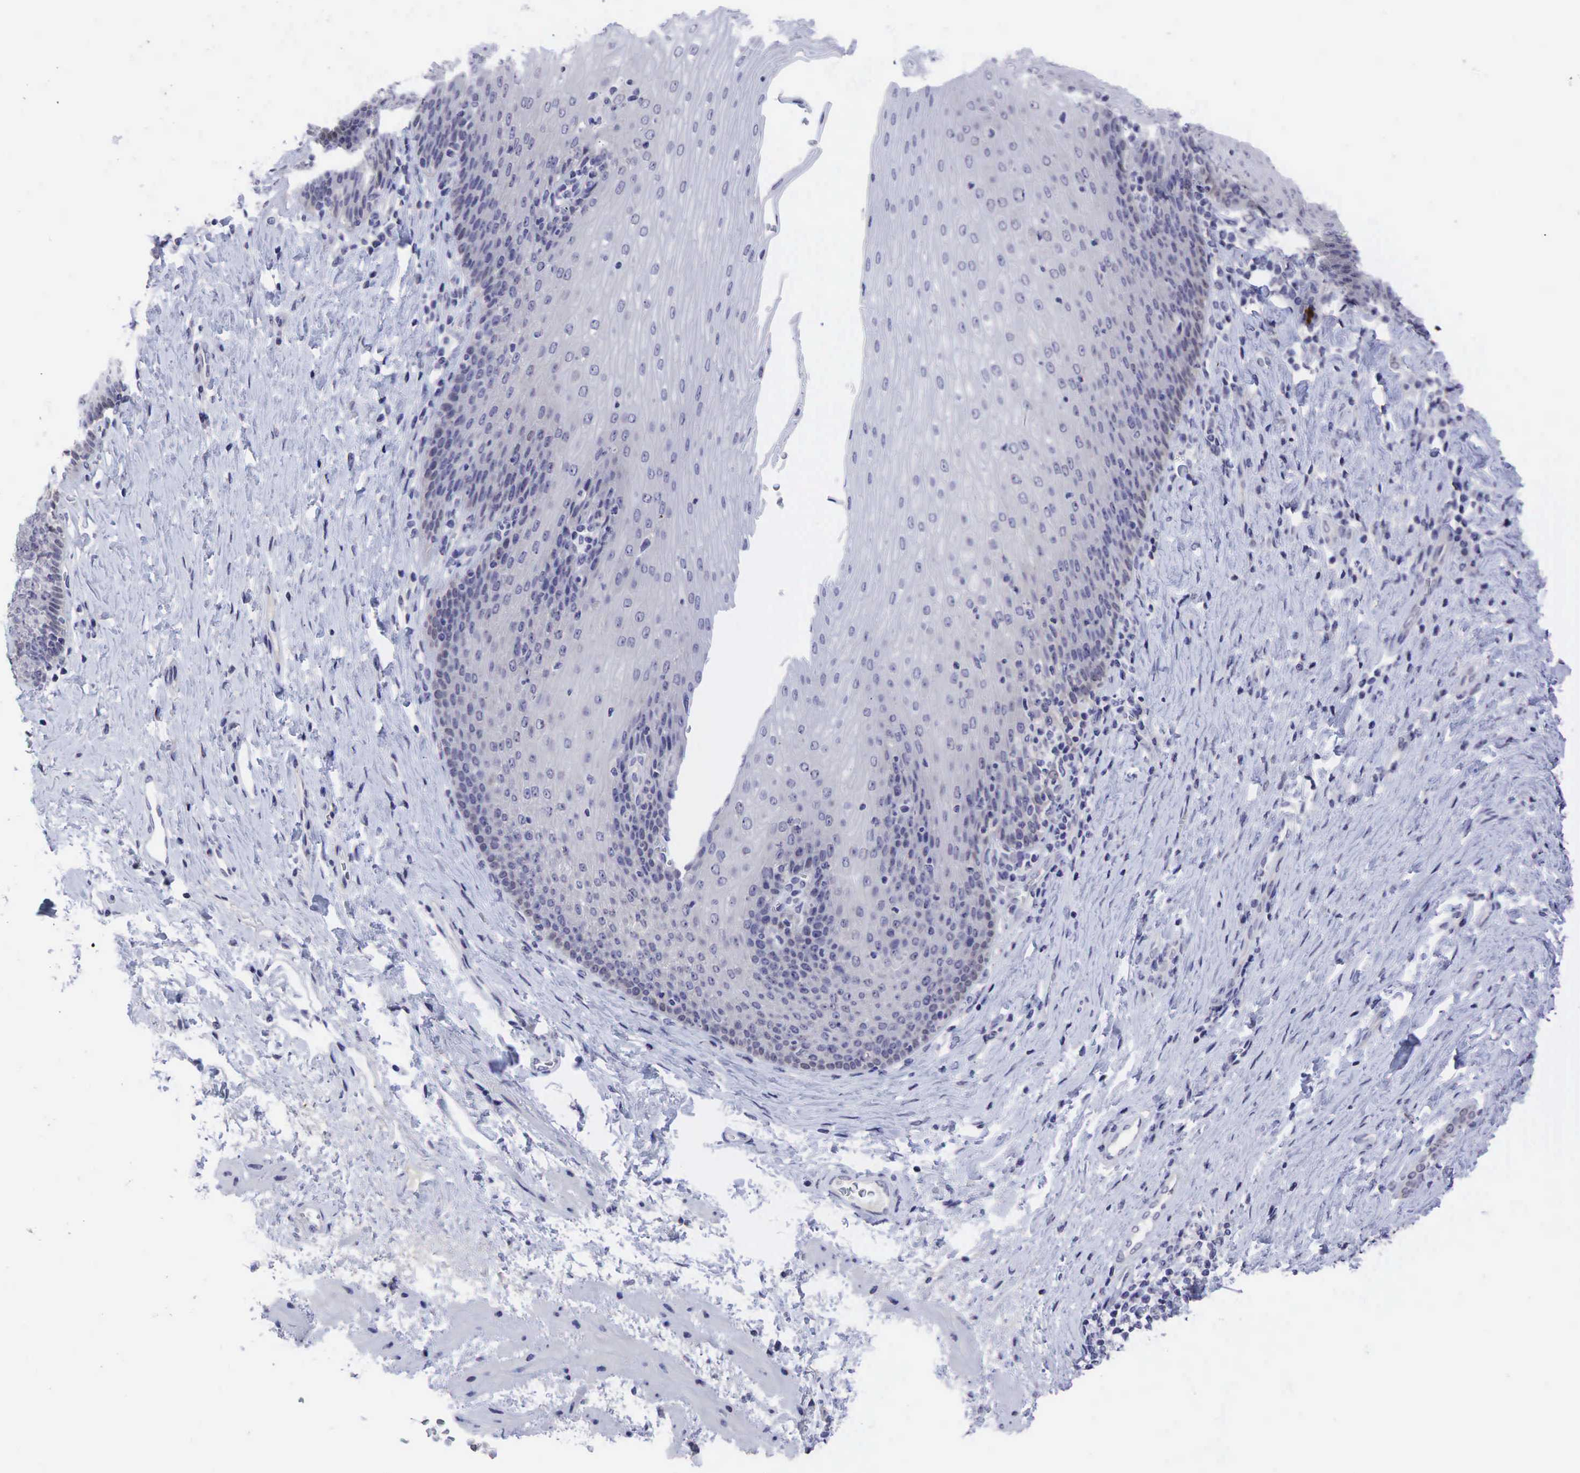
{"staining": {"intensity": "moderate", "quantity": "<25%", "location": "nuclear"}, "tissue": "esophagus", "cell_type": "Squamous epithelial cells", "image_type": "normal", "snomed": [{"axis": "morphology", "description": "Normal tissue, NOS"}, {"axis": "topography", "description": "Esophagus"}], "caption": "The photomicrograph displays immunohistochemical staining of normal esophagus. There is moderate nuclear staining is seen in about <25% of squamous epithelial cells.", "gene": "AR", "patient": {"sex": "female", "age": 61}}